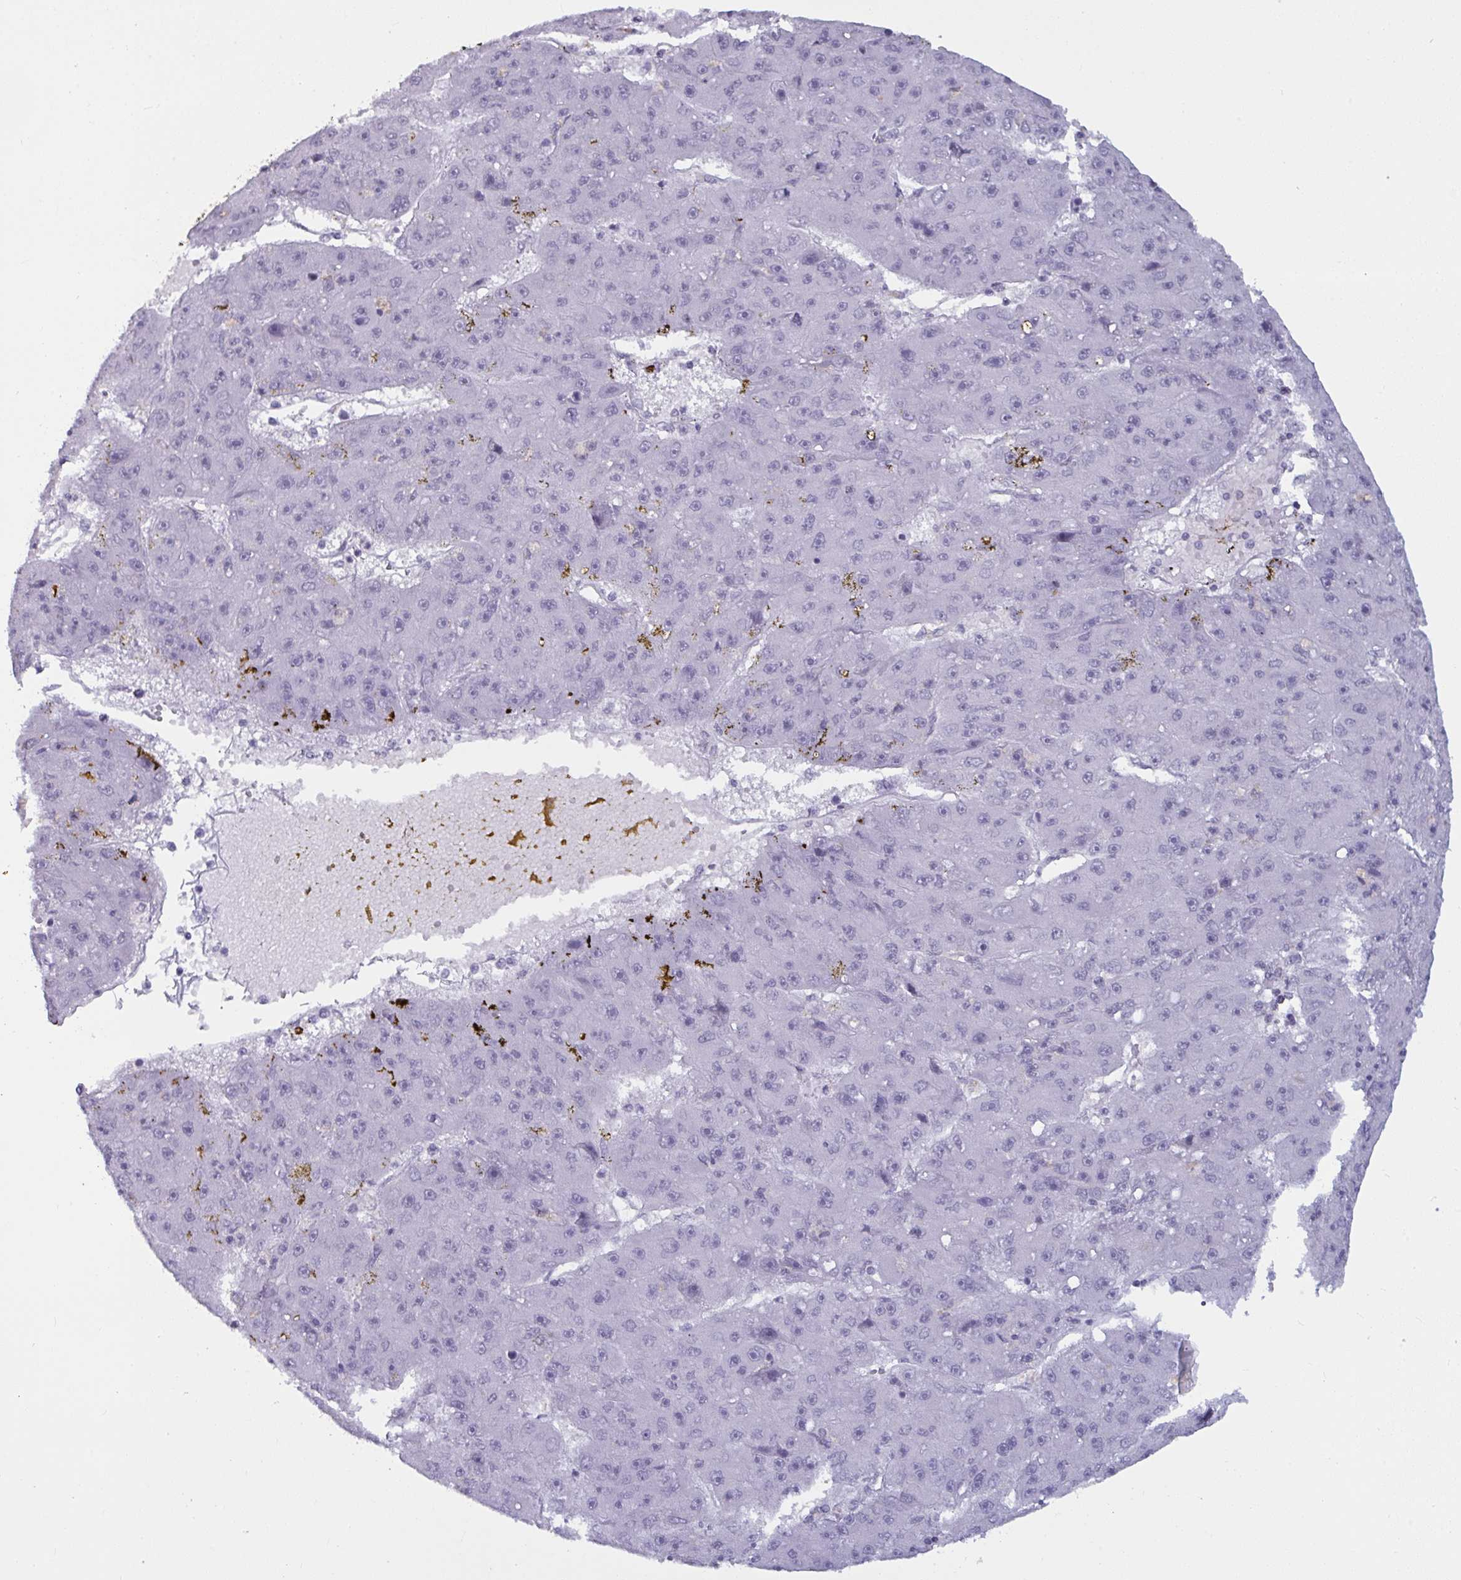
{"staining": {"intensity": "negative", "quantity": "none", "location": "none"}, "tissue": "liver cancer", "cell_type": "Tumor cells", "image_type": "cancer", "snomed": [{"axis": "morphology", "description": "Carcinoma, Hepatocellular, NOS"}, {"axis": "topography", "description": "Liver"}], "caption": "Immunohistochemistry micrograph of neoplastic tissue: hepatocellular carcinoma (liver) stained with DAB reveals no significant protein staining in tumor cells.", "gene": "TBC1D4", "patient": {"sex": "male", "age": 67}}